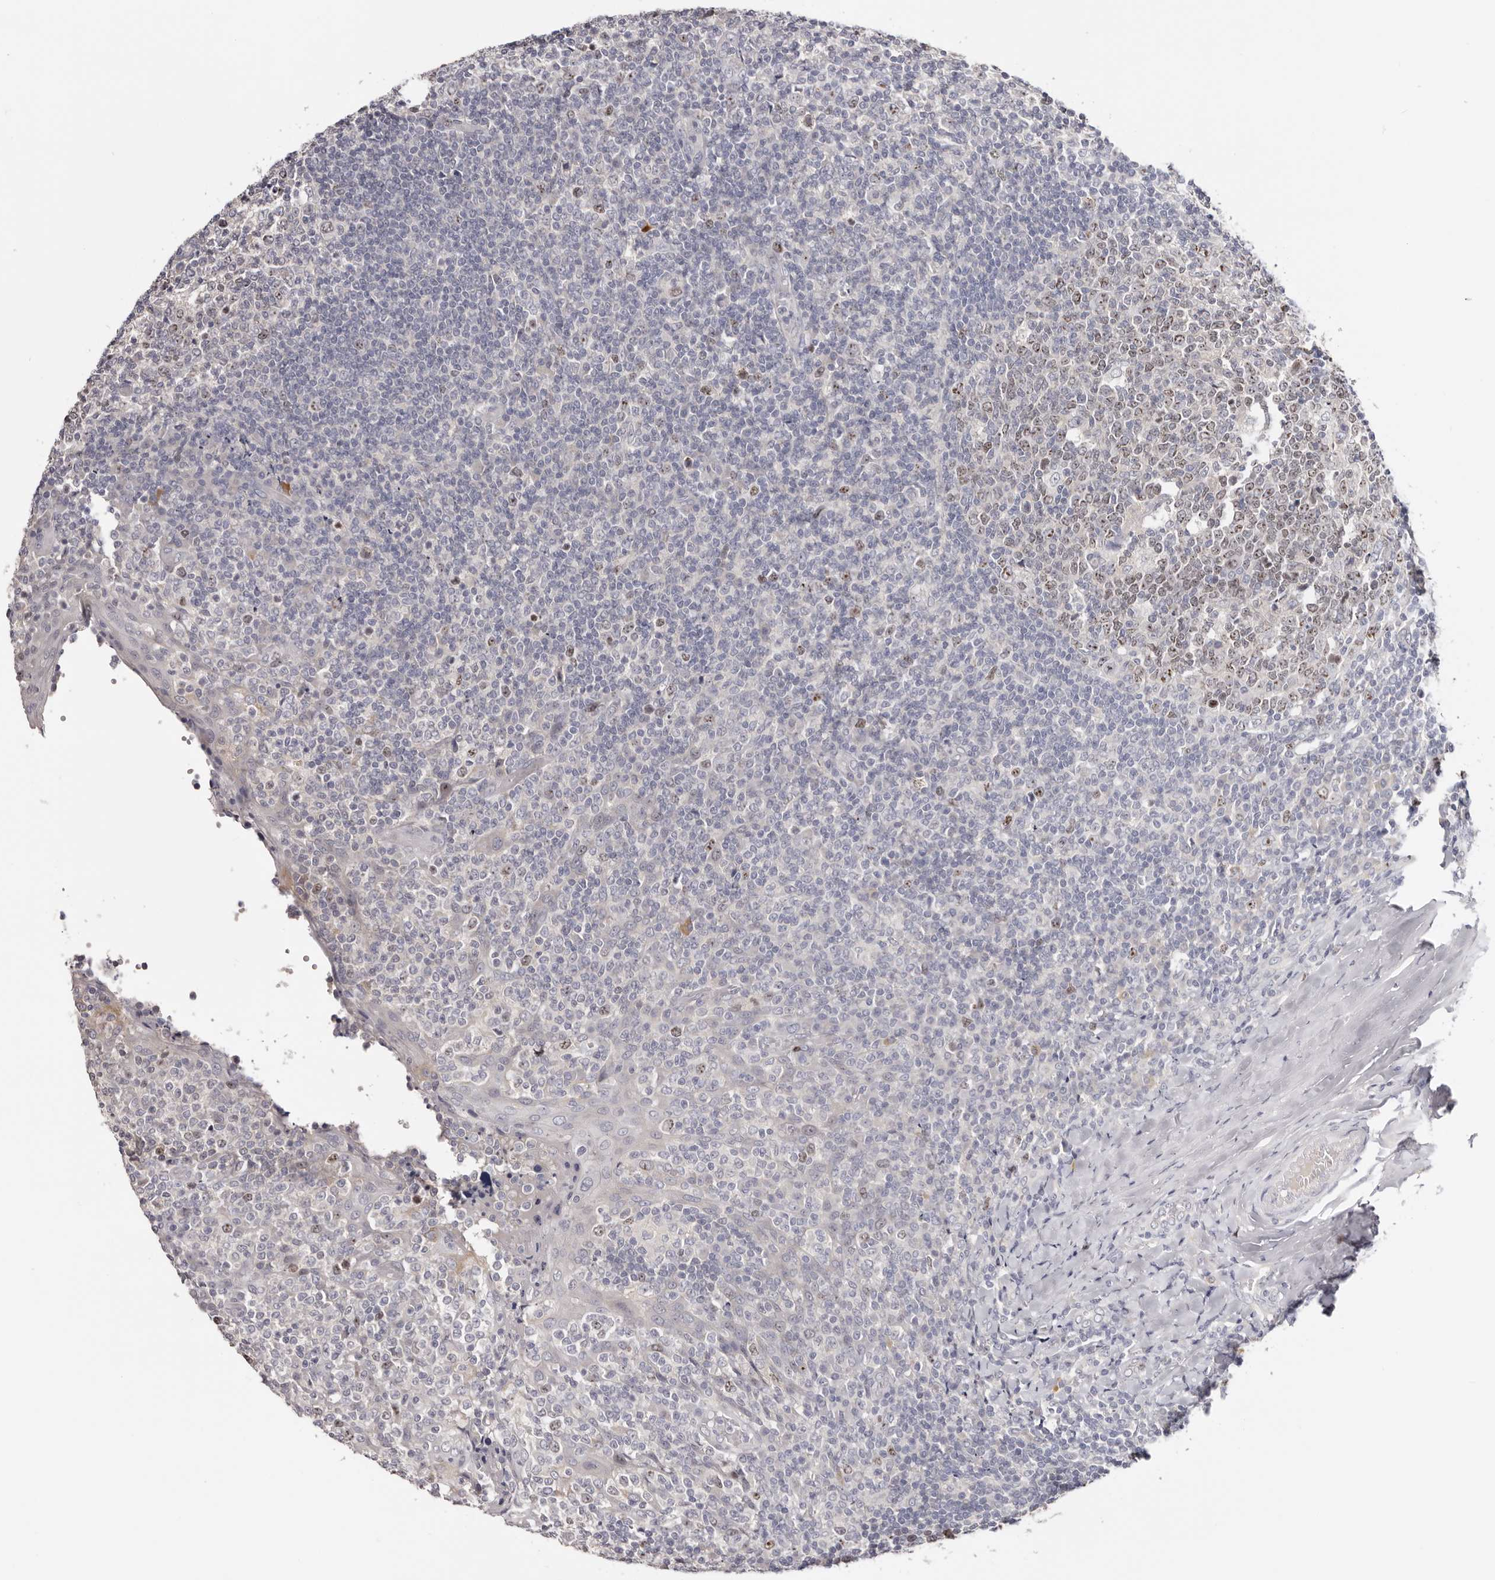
{"staining": {"intensity": "moderate", "quantity": "25%-75%", "location": "nuclear"}, "tissue": "tonsil", "cell_type": "Germinal center cells", "image_type": "normal", "snomed": [{"axis": "morphology", "description": "Normal tissue, NOS"}, {"axis": "topography", "description": "Tonsil"}], "caption": "Approximately 25%-75% of germinal center cells in unremarkable human tonsil show moderate nuclear protein staining as visualized by brown immunohistochemical staining.", "gene": "CCDC190", "patient": {"sex": "female", "age": 19}}